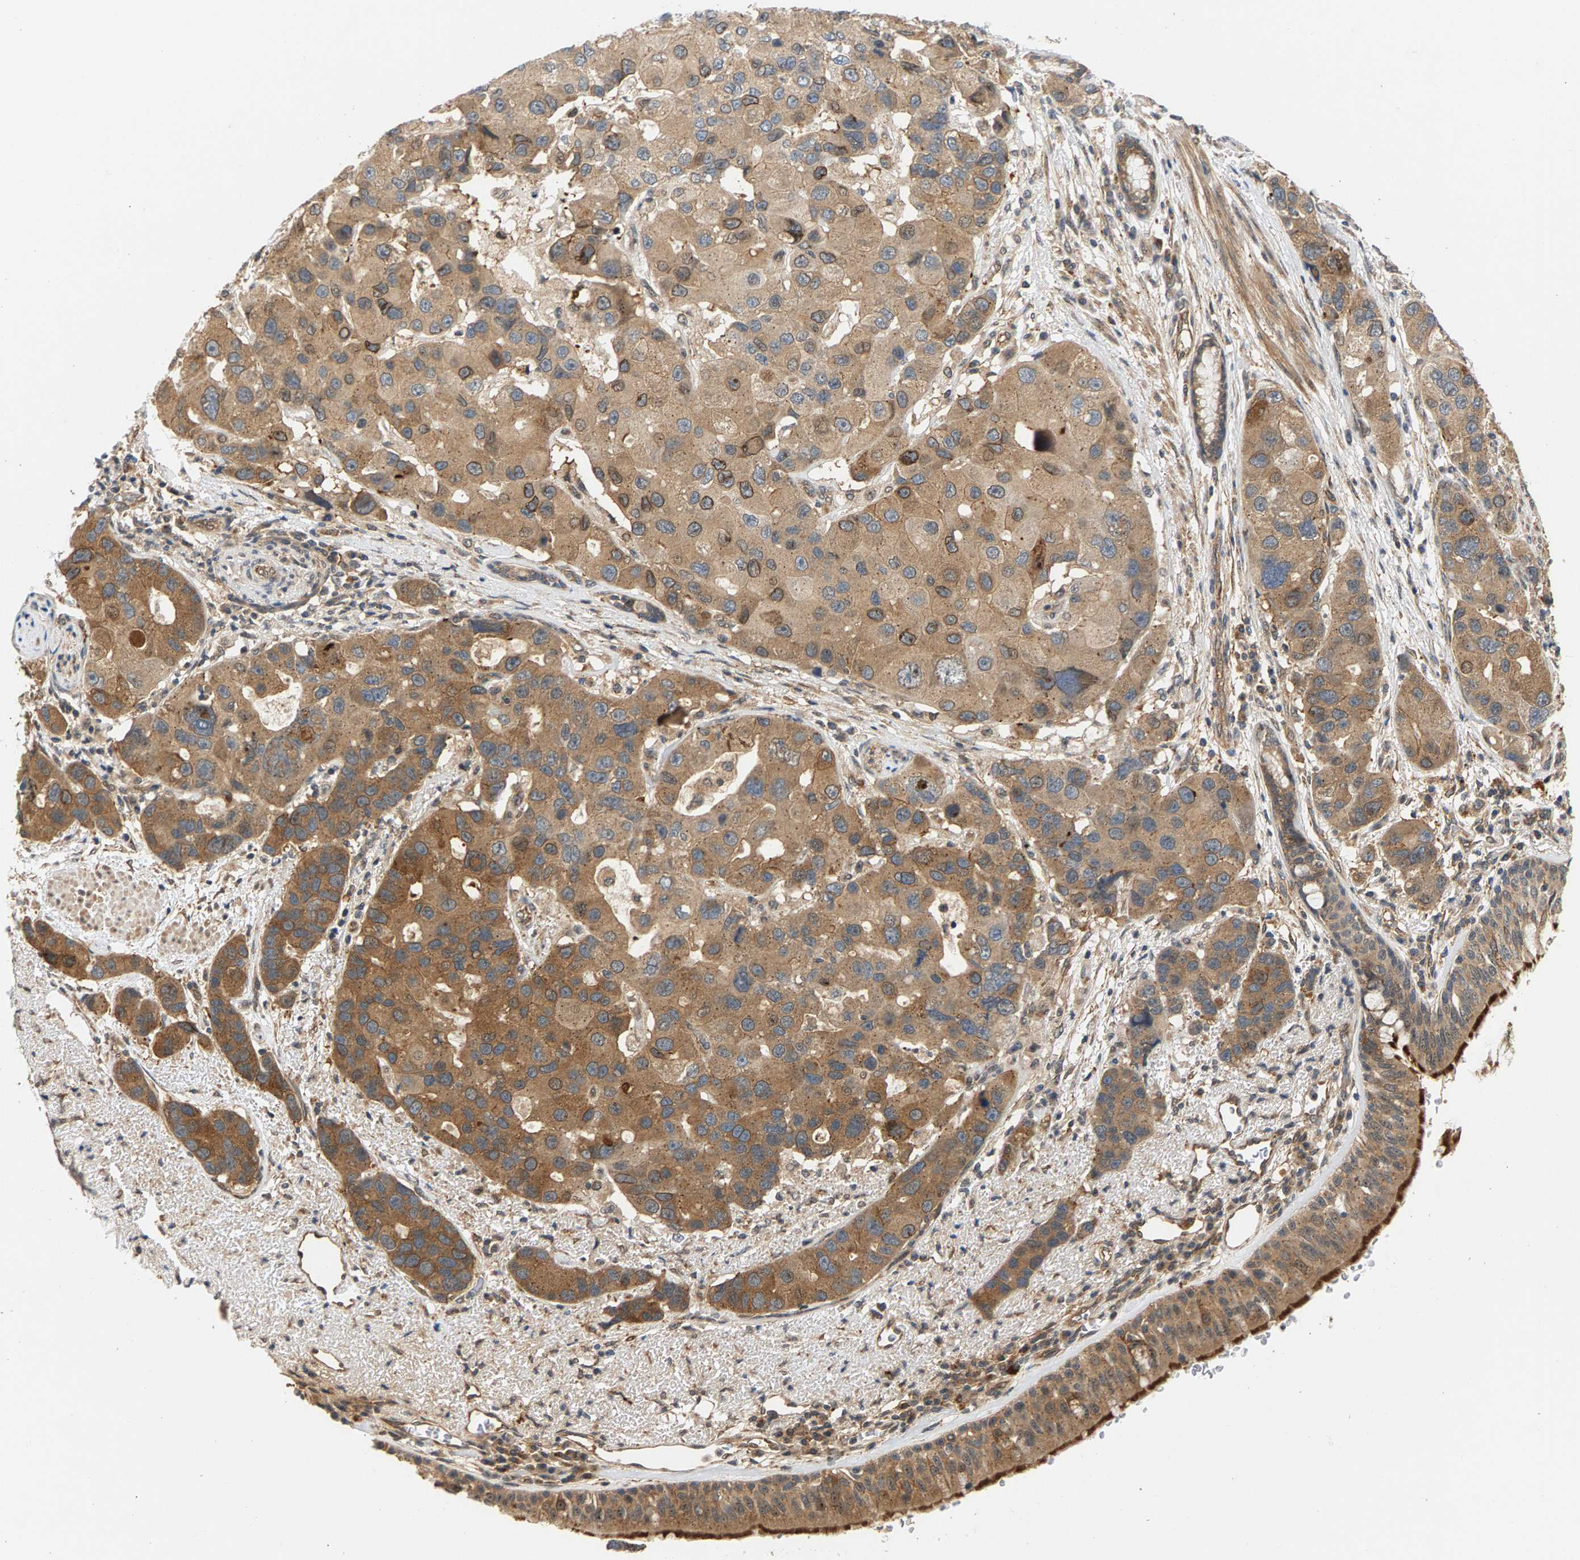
{"staining": {"intensity": "moderate", "quantity": ">75%", "location": "cytoplasmic/membranous"}, "tissue": "bronchus", "cell_type": "Respiratory epithelial cells", "image_type": "normal", "snomed": [{"axis": "morphology", "description": "Normal tissue, NOS"}, {"axis": "morphology", "description": "Adenocarcinoma, NOS"}, {"axis": "morphology", "description": "Adenocarcinoma, metastatic, NOS"}, {"axis": "topography", "description": "Lymph node"}, {"axis": "topography", "description": "Bronchus"}, {"axis": "topography", "description": "Lung"}], "caption": "IHC image of unremarkable bronchus stained for a protein (brown), which demonstrates medium levels of moderate cytoplasmic/membranous staining in about >75% of respiratory epithelial cells.", "gene": "MAP2K5", "patient": {"sex": "female", "age": 54}}